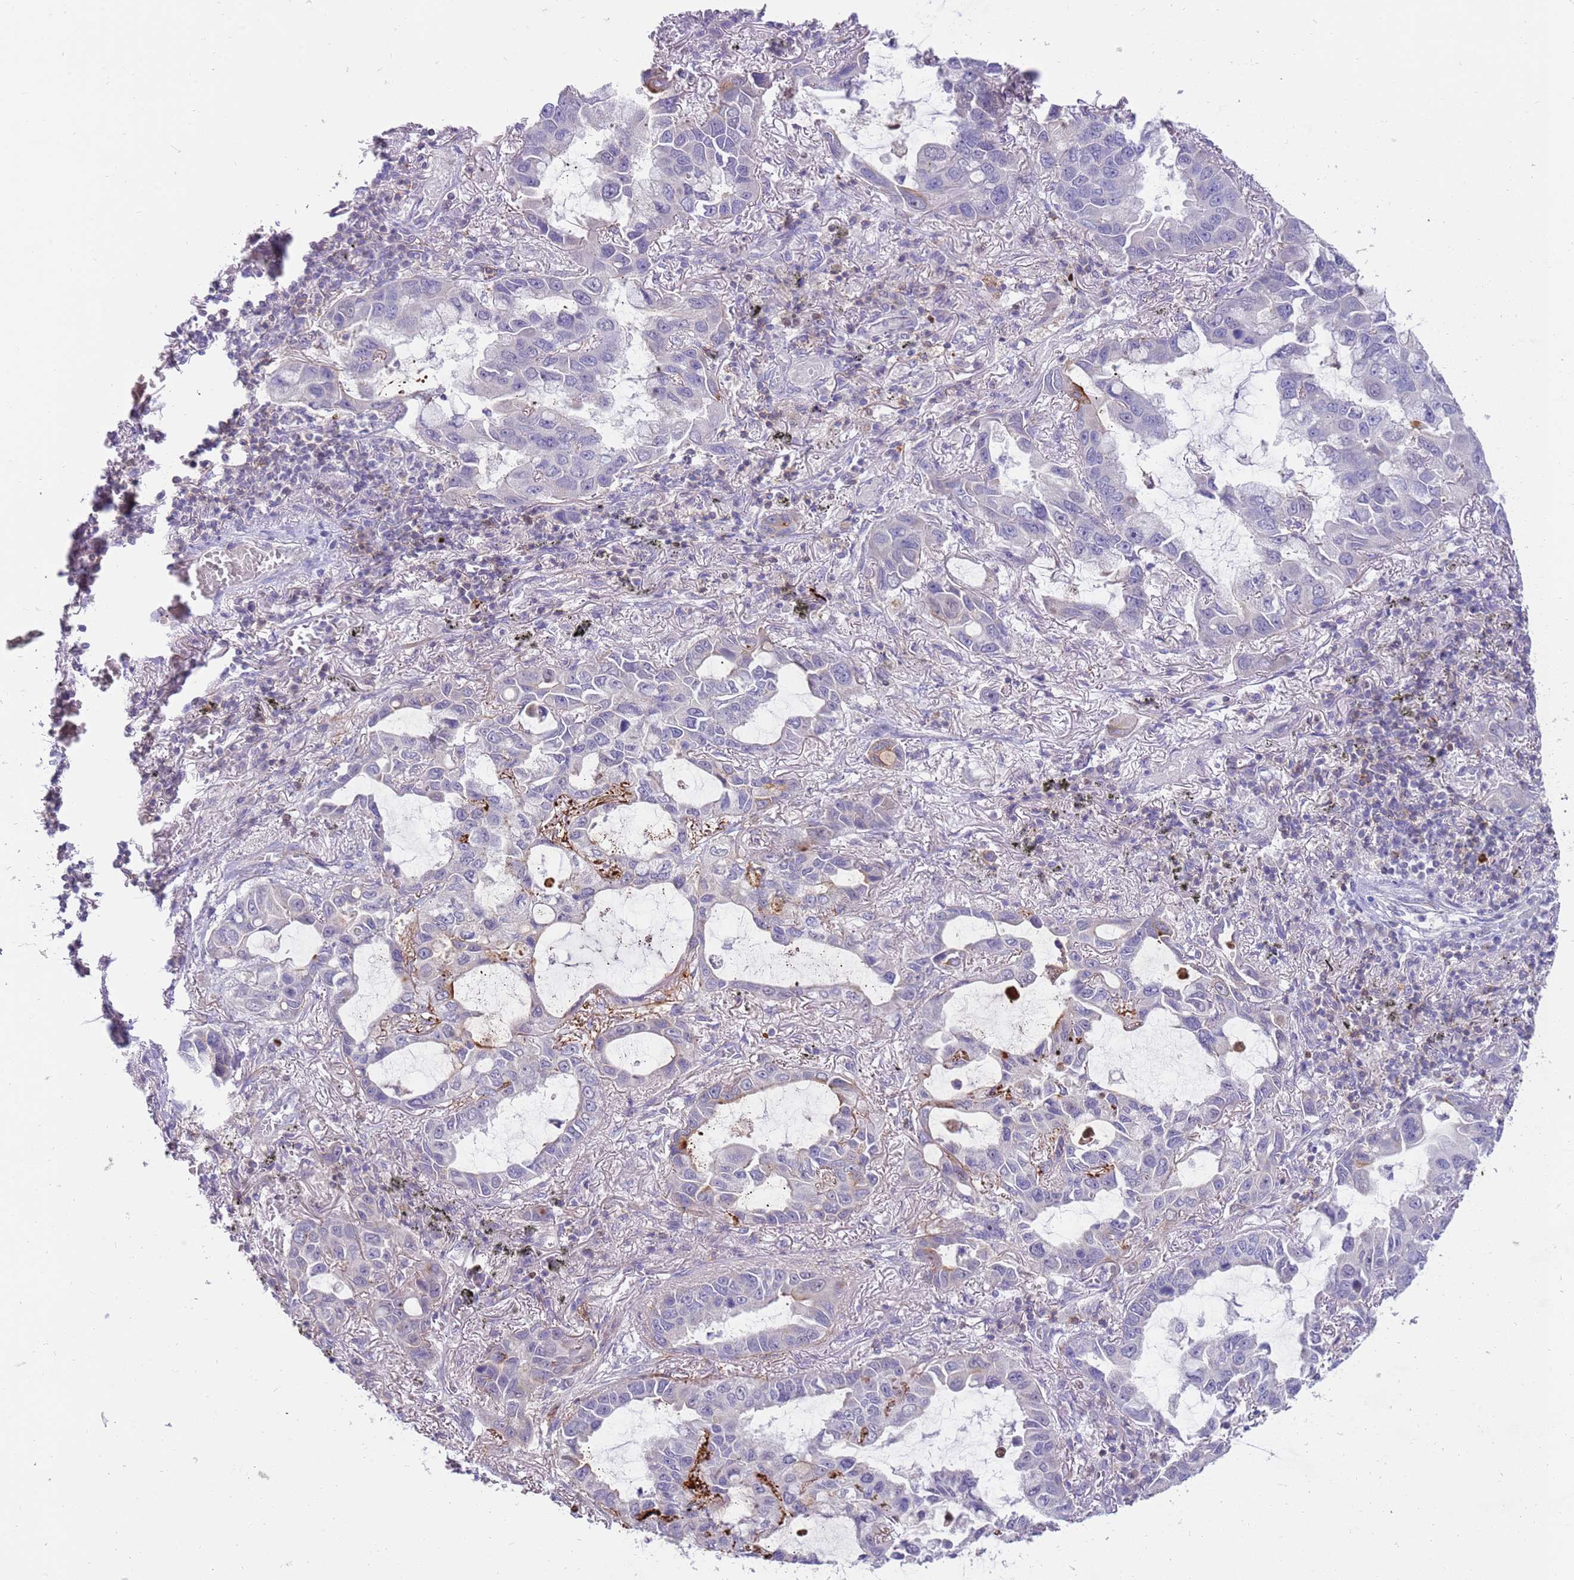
{"staining": {"intensity": "negative", "quantity": "none", "location": "none"}, "tissue": "lung cancer", "cell_type": "Tumor cells", "image_type": "cancer", "snomed": [{"axis": "morphology", "description": "Adenocarcinoma, NOS"}, {"axis": "topography", "description": "Lung"}], "caption": "This is an immunohistochemistry (IHC) photomicrograph of human lung cancer (adenocarcinoma). There is no staining in tumor cells.", "gene": "STK25", "patient": {"sex": "male", "age": 64}}